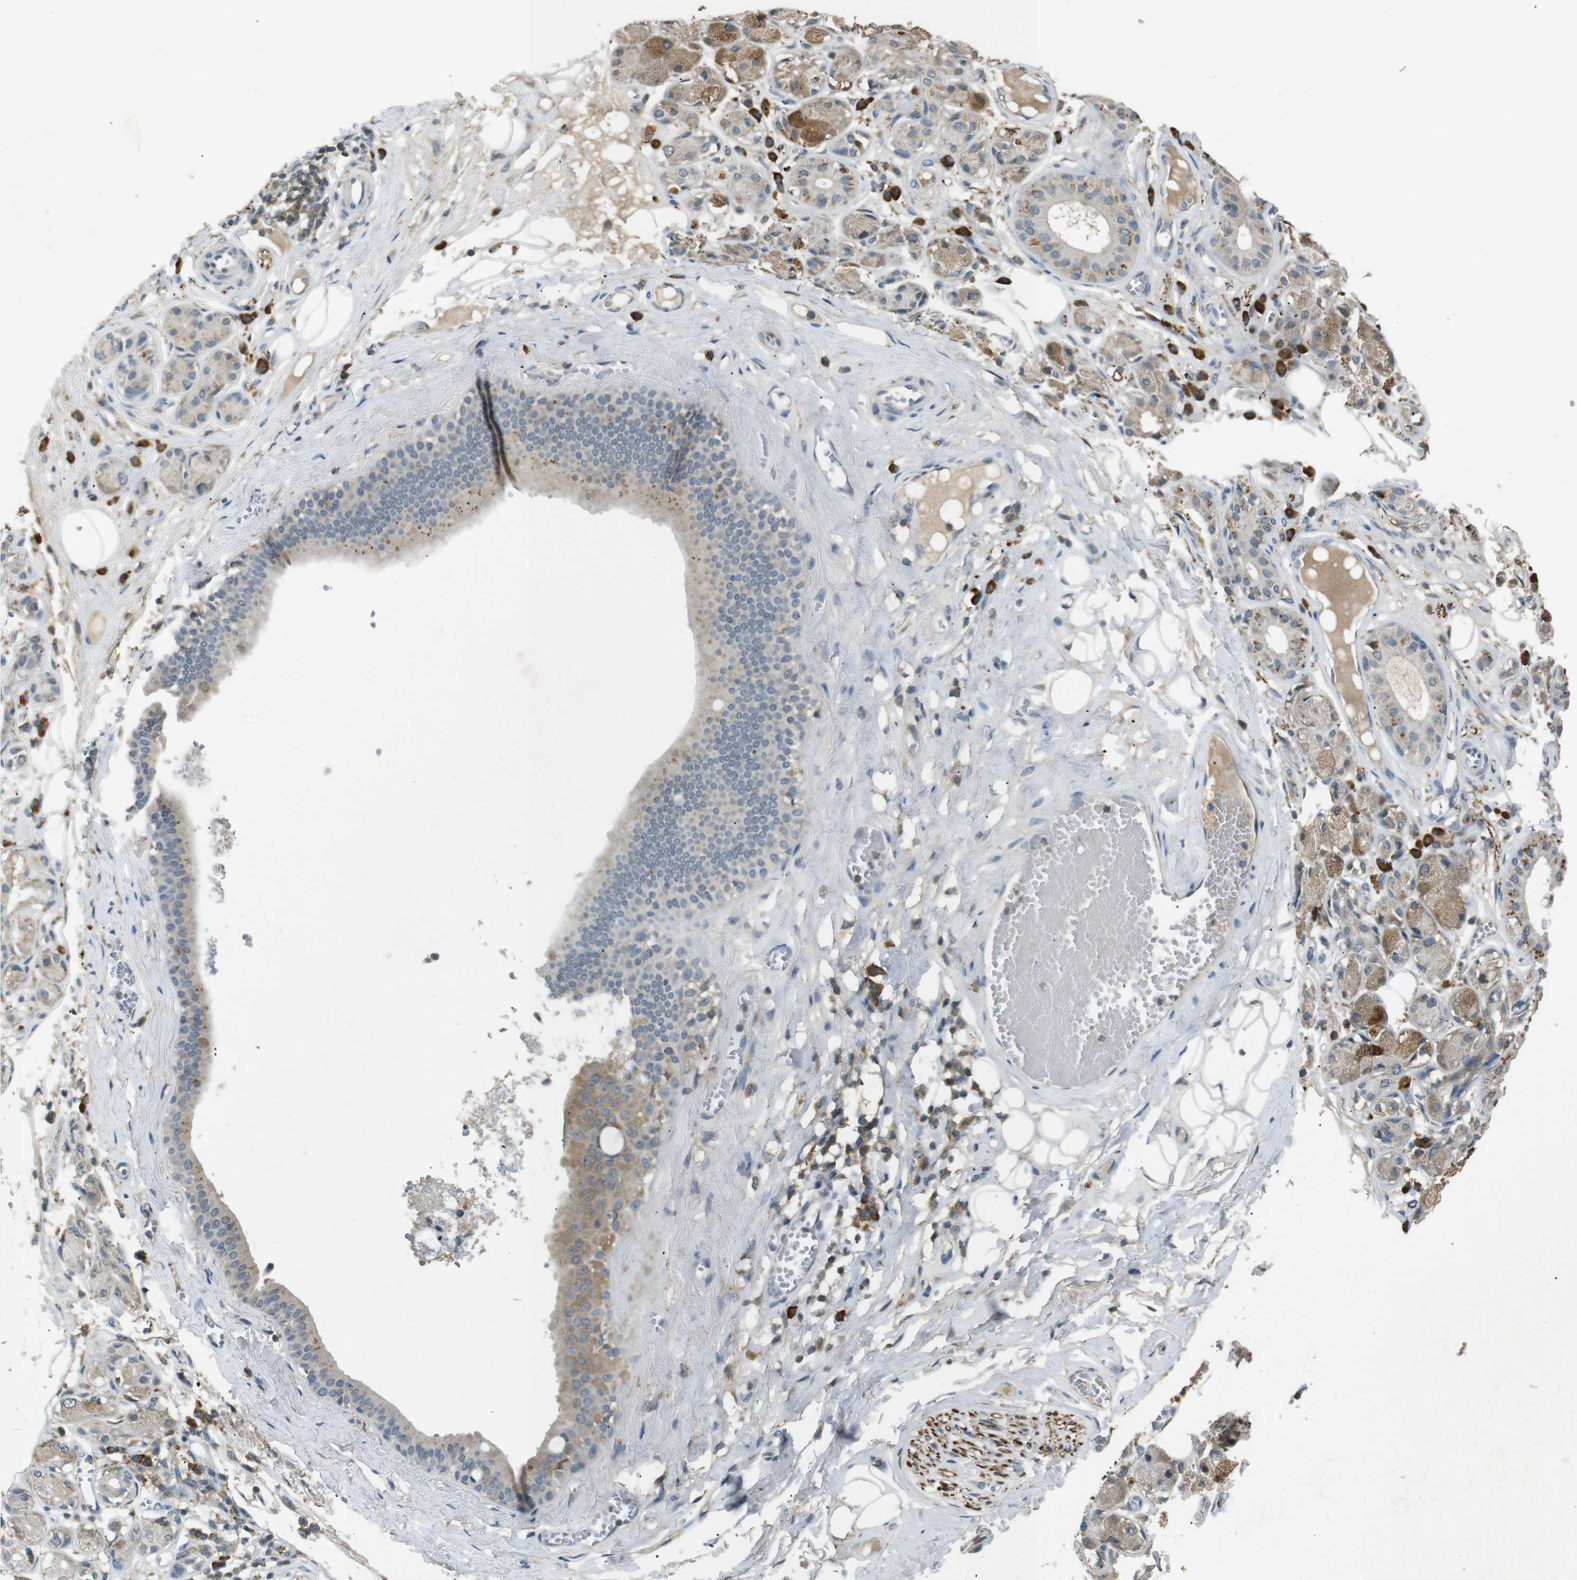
{"staining": {"intensity": "negative", "quantity": "none", "location": "none"}, "tissue": "adipose tissue", "cell_type": "Adipocytes", "image_type": "normal", "snomed": [{"axis": "morphology", "description": "Normal tissue, NOS"}, {"axis": "morphology", "description": "Inflammation, NOS"}, {"axis": "topography", "description": "Salivary gland"}, {"axis": "topography", "description": "Peripheral nerve tissue"}], "caption": "Immunohistochemical staining of normal human adipose tissue exhibits no significant staining in adipocytes.", "gene": "MAGI2", "patient": {"sex": "female", "age": 75}}